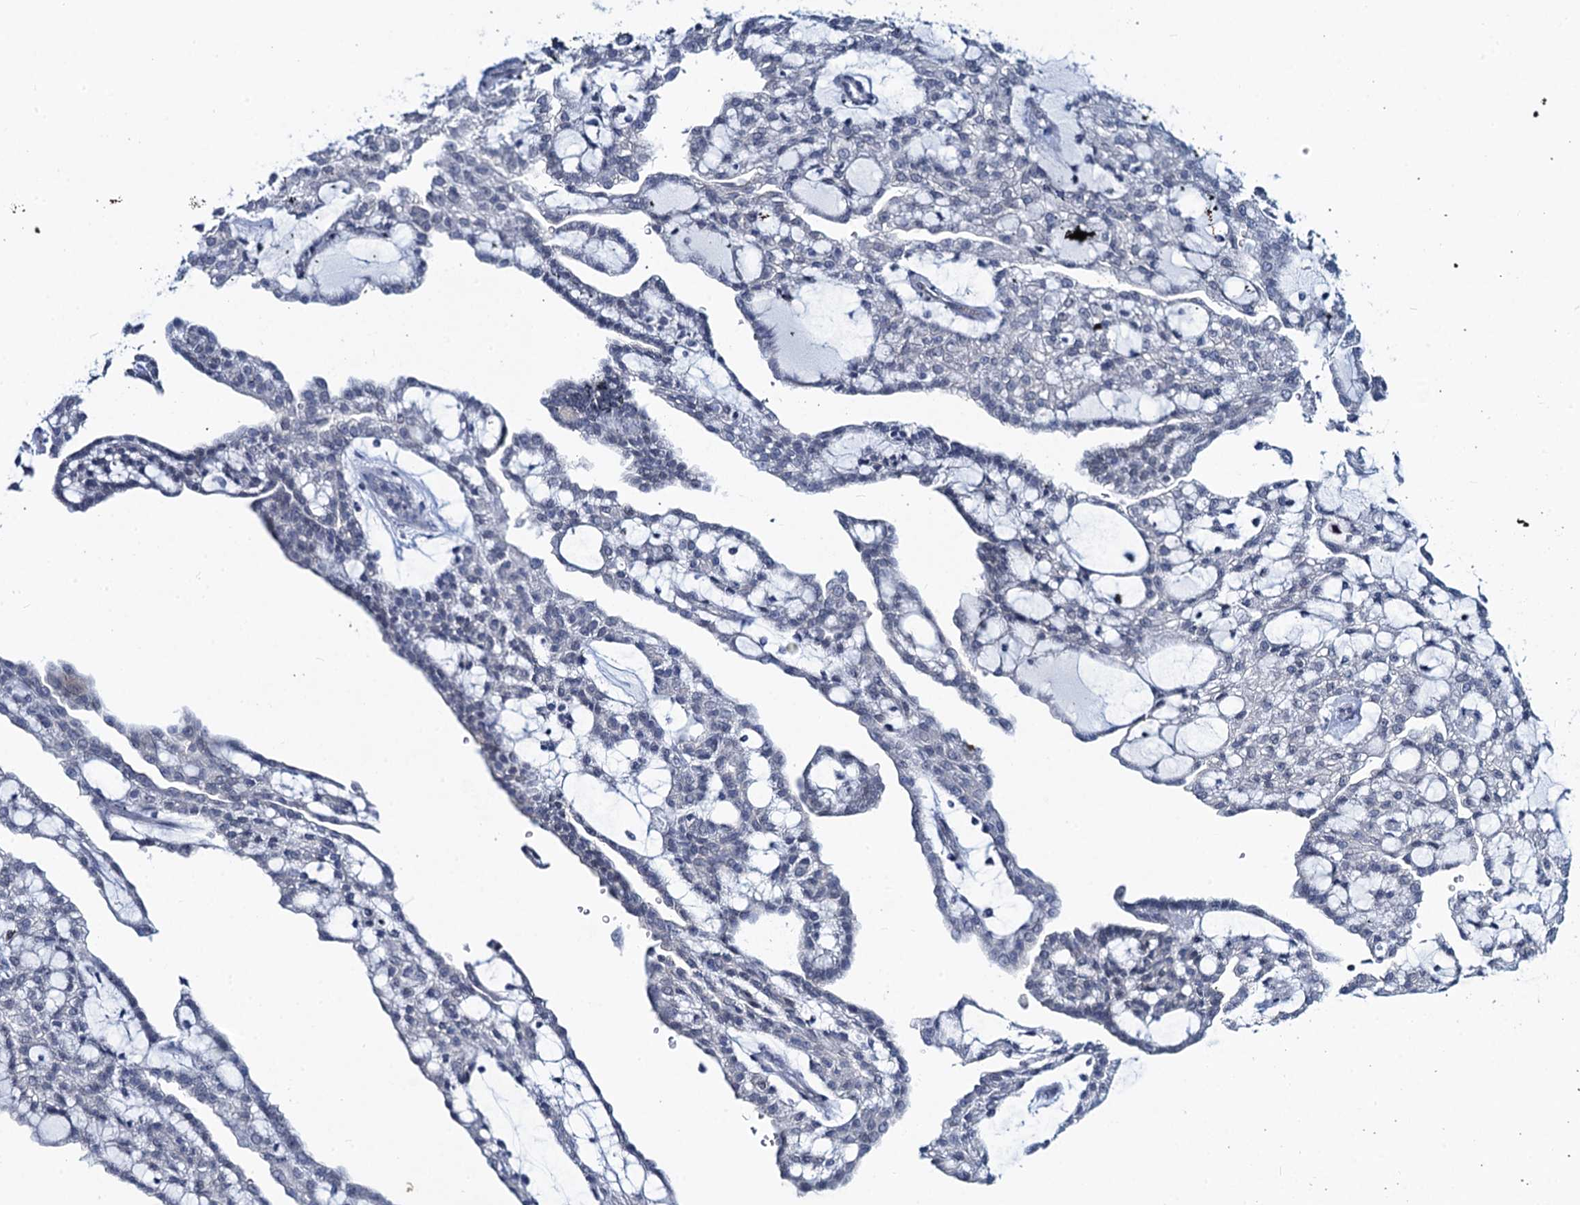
{"staining": {"intensity": "negative", "quantity": "none", "location": "none"}, "tissue": "renal cancer", "cell_type": "Tumor cells", "image_type": "cancer", "snomed": [{"axis": "morphology", "description": "Adenocarcinoma, NOS"}, {"axis": "topography", "description": "Kidney"}], "caption": "Protein analysis of renal adenocarcinoma displays no significant staining in tumor cells.", "gene": "TOX3", "patient": {"sex": "male", "age": 63}}